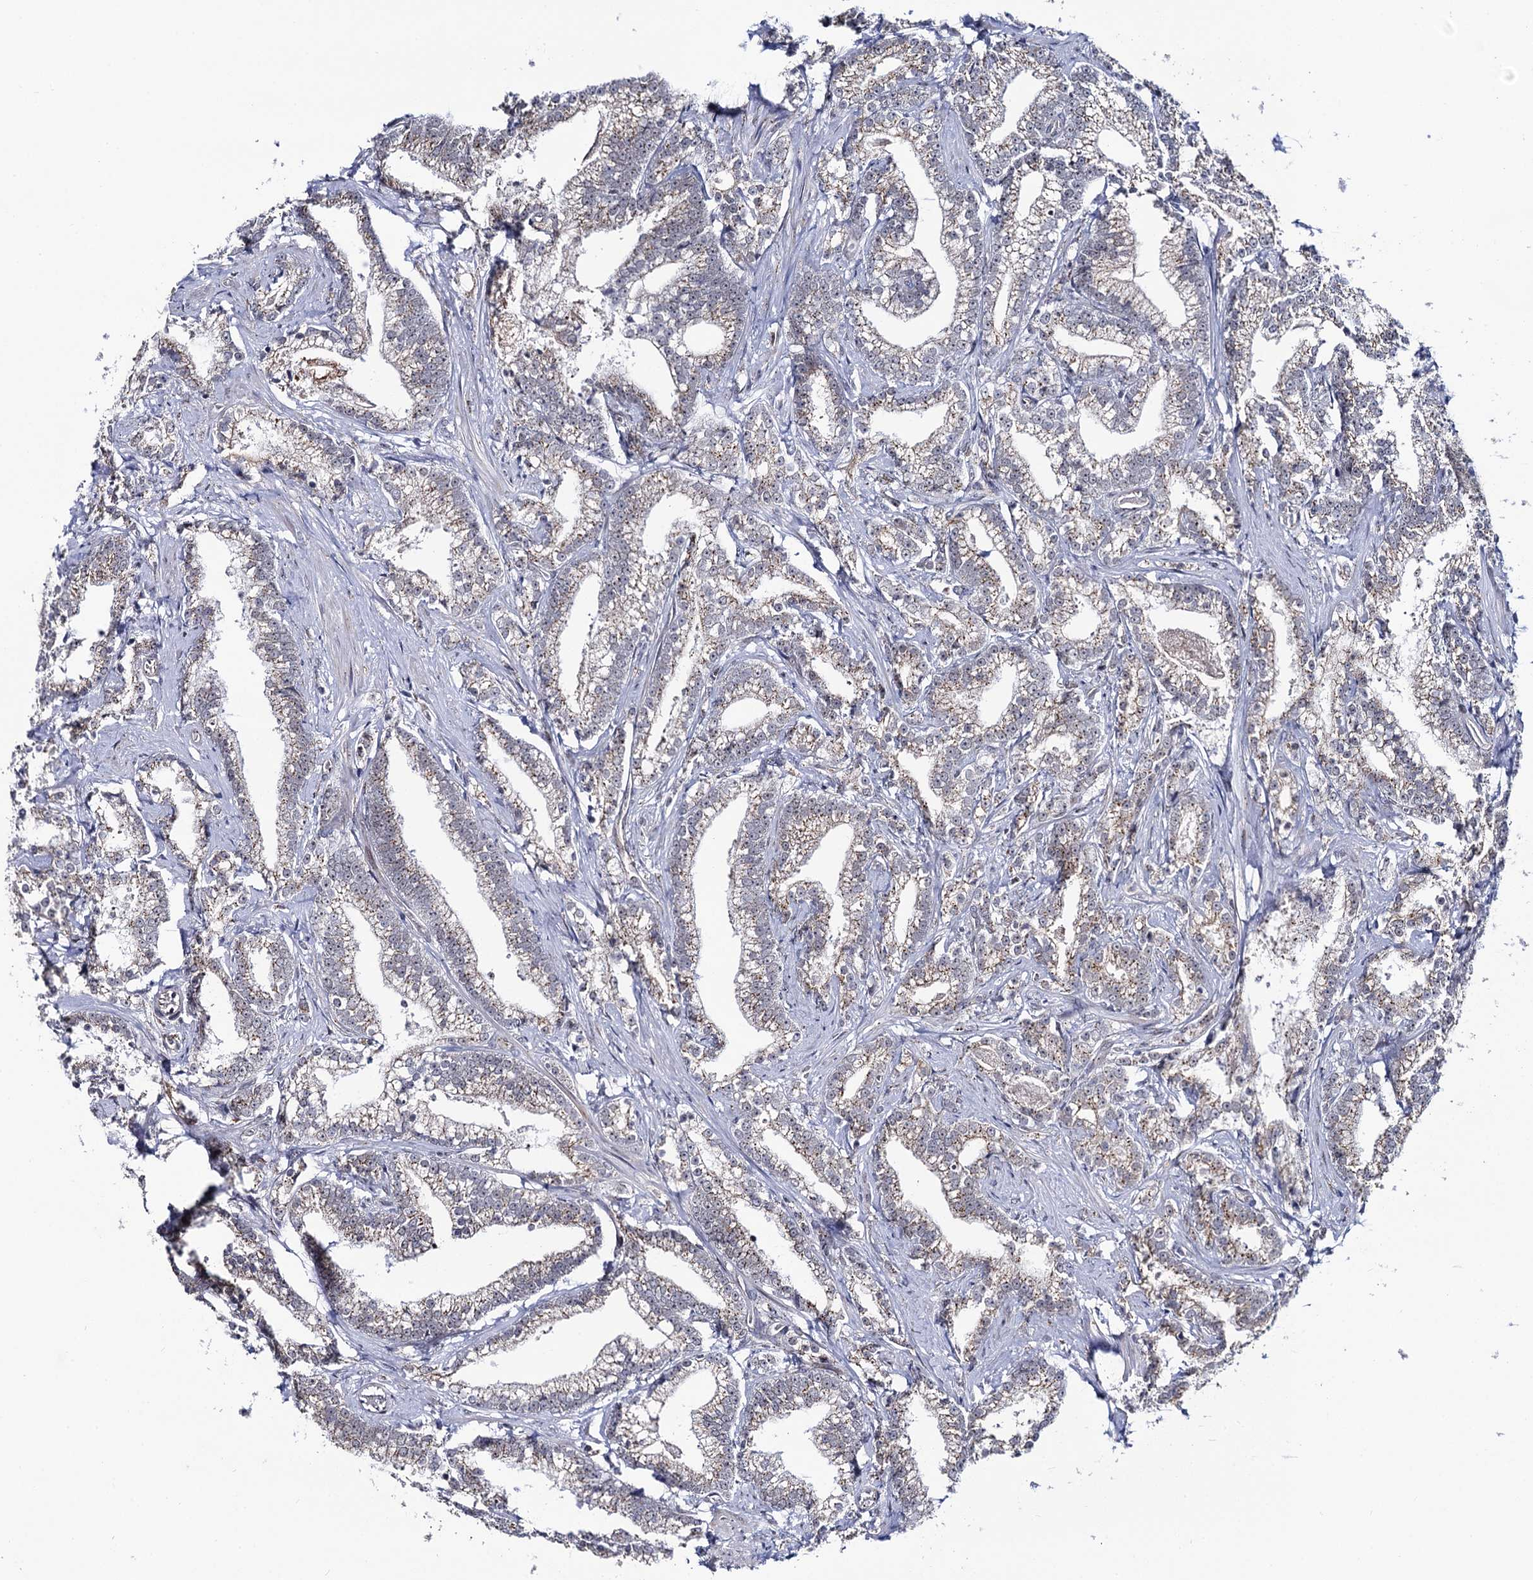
{"staining": {"intensity": "moderate", "quantity": "25%-75%", "location": "cytoplasmic/membranous"}, "tissue": "prostate cancer", "cell_type": "Tumor cells", "image_type": "cancer", "snomed": [{"axis": "morphology", "description": "Adenocarcinoma, High grade"}, {"axis": "topography", "description": "Prostate and seminal vesicle, NOS"}], "caption": "Human prostate cancer (adenocarcinoma (high-grade)) stained with a brown dye exhibits moderate cytoplasmic/membranous positive staining in about 25%-75% of tumor cells.", "gene": "THAP2", "patient": {"sex": "male", "age": 67}}